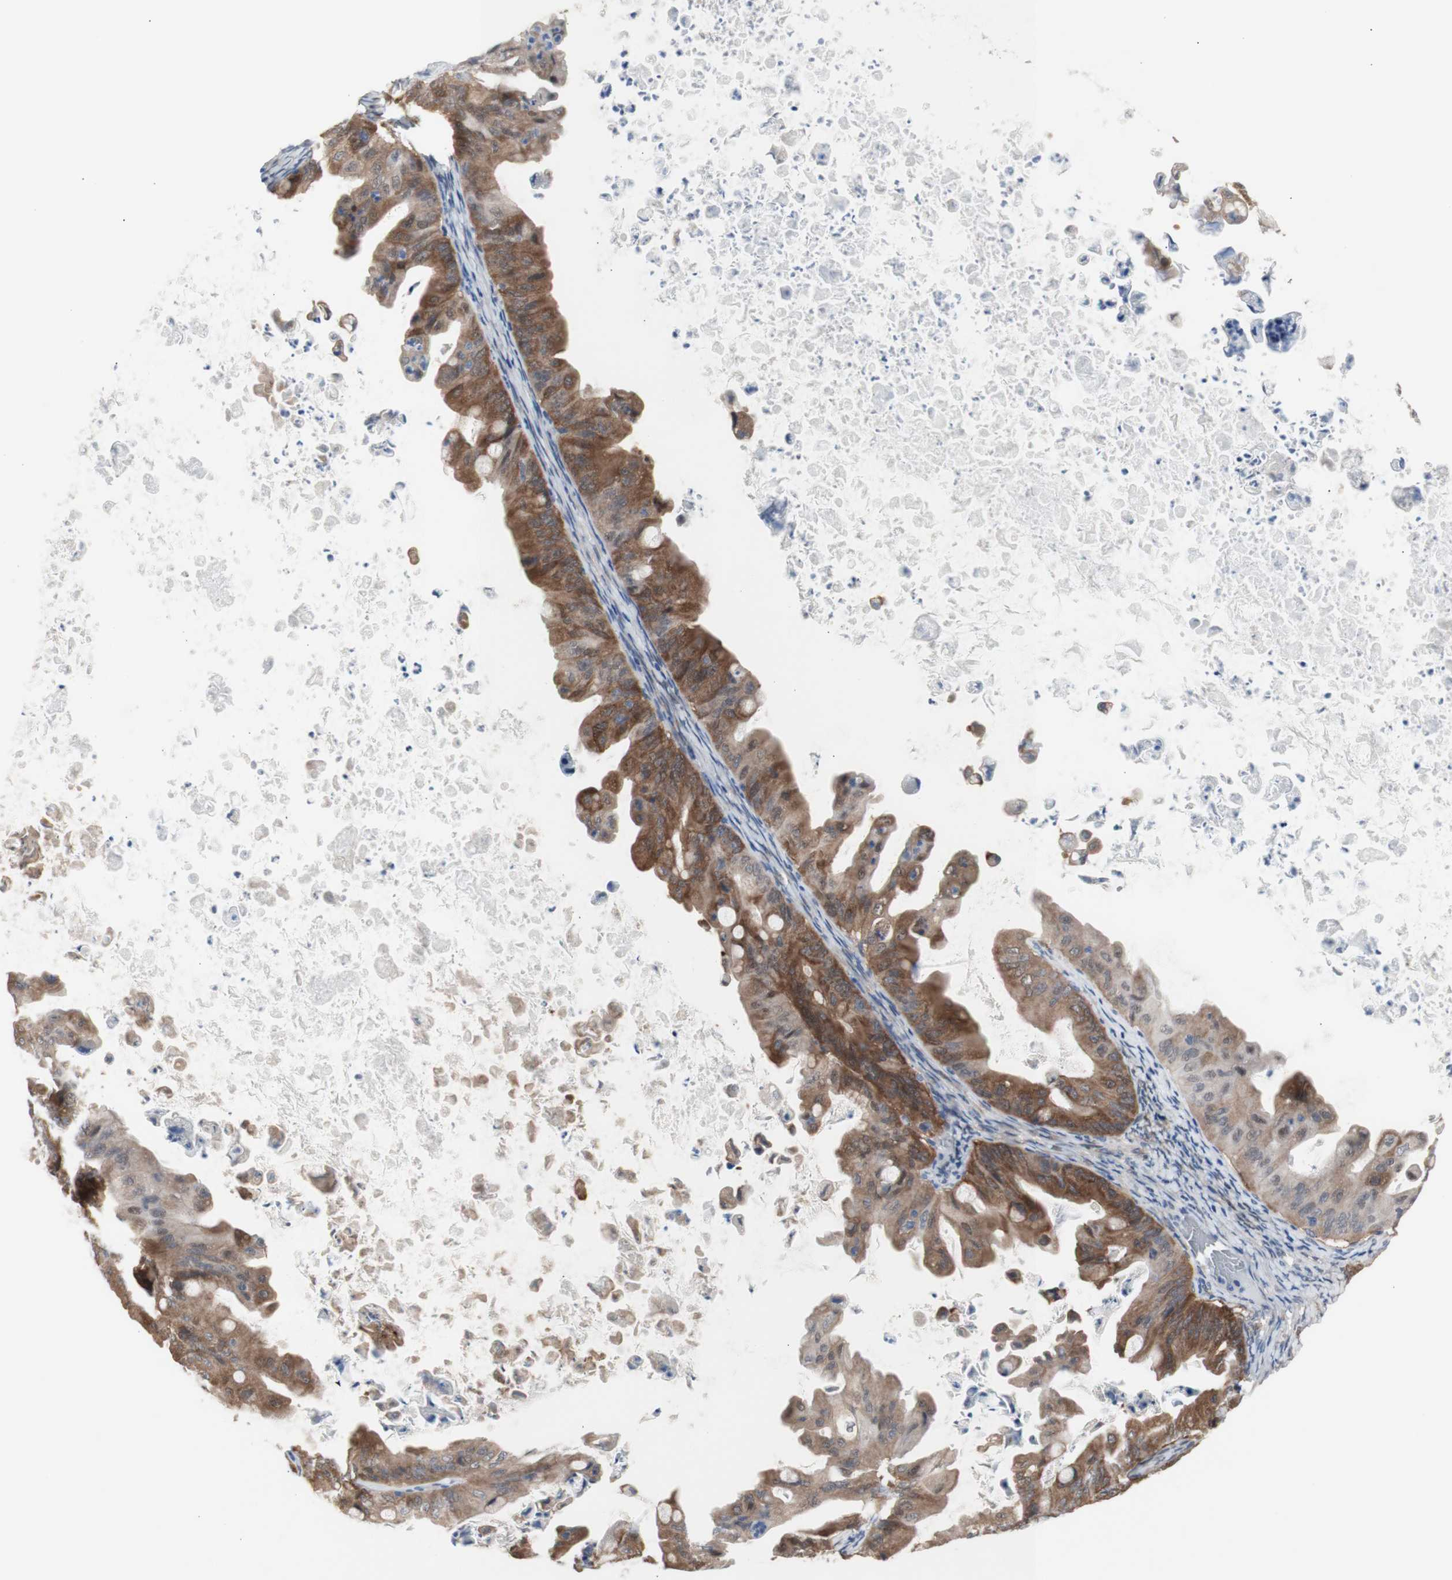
{"staining": {"intensity": "moderate", "quantity": ">75%", "location": "cytoplasmic/membranous"}, "tissue": "ovarian cancer", "cell_type": "Tumor cells", "image_type": "cancer", "snomed": [{"axis": "morphology", "description": "Cystadenocarcinoma, mucinous, NOS"}, {"axis": "topography", "description": "Ovary"}], "caption": "A high-resolution photomicrograph shows immunohistochemistry (IHC) staining of mucinous cystadenocarcinoma (ovarian), which reveals moderate cytoplasmic/membranous staining in about >75% of tumor cells.", "gene": "PRMT5", "patient": {"sex": "female", "age": 37}}